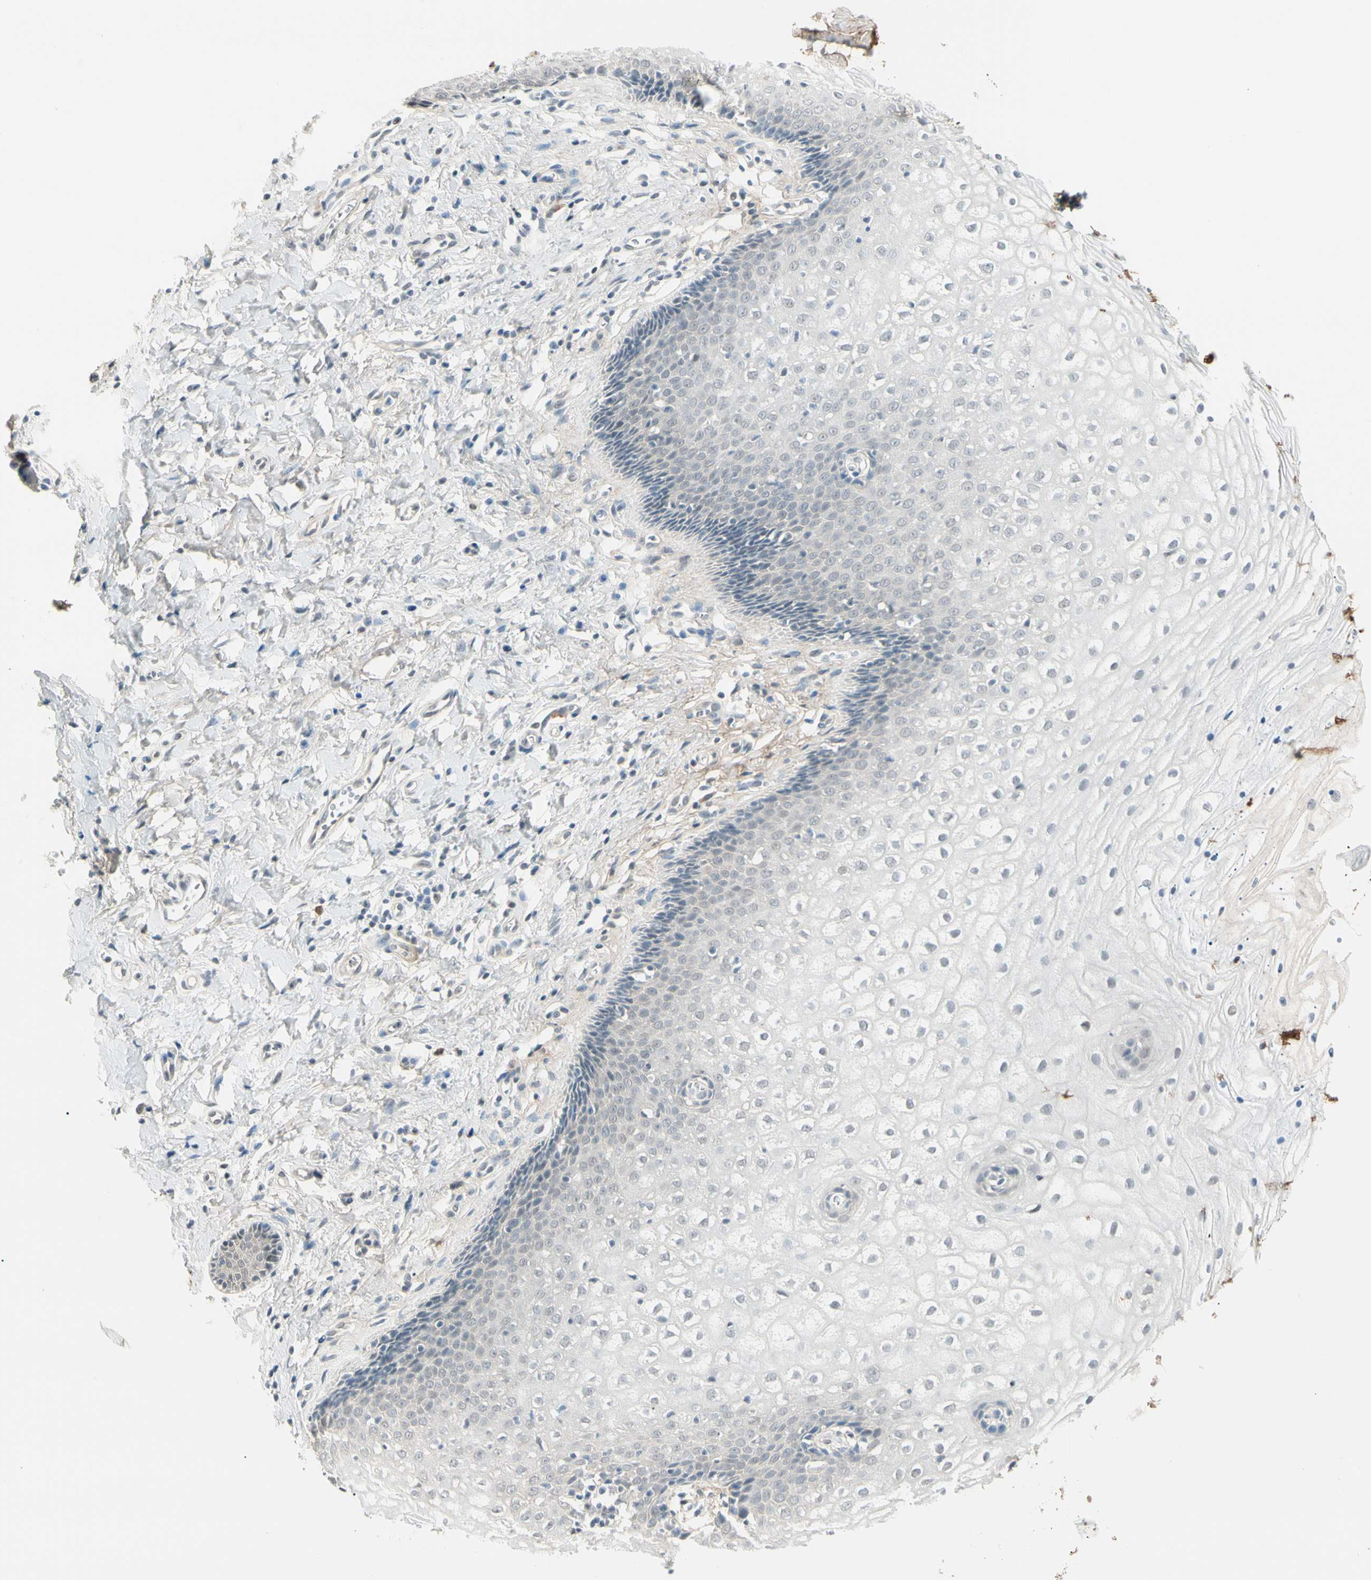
{"staining": {"intensity": "negative", "quantity": "none", "location": "none"}, "tissue": "vagina", "cell_type": "Squamous epithelial cells", "image_type": "normal", "snomed": [{"axis": "morphology", "description": "Normal tissue, NOS"}, {"axis": "topography", "description": "Soft tissue"}, {"axis": "topography", "description": "Vagina"}], "caption": "This is an immunohistochemistry (IHC) micrograph of normal human vagina. There is no expression in squamous epithelial cells.", "gene": "ASPN", "patient": {"sex": "female", "age": 61}}